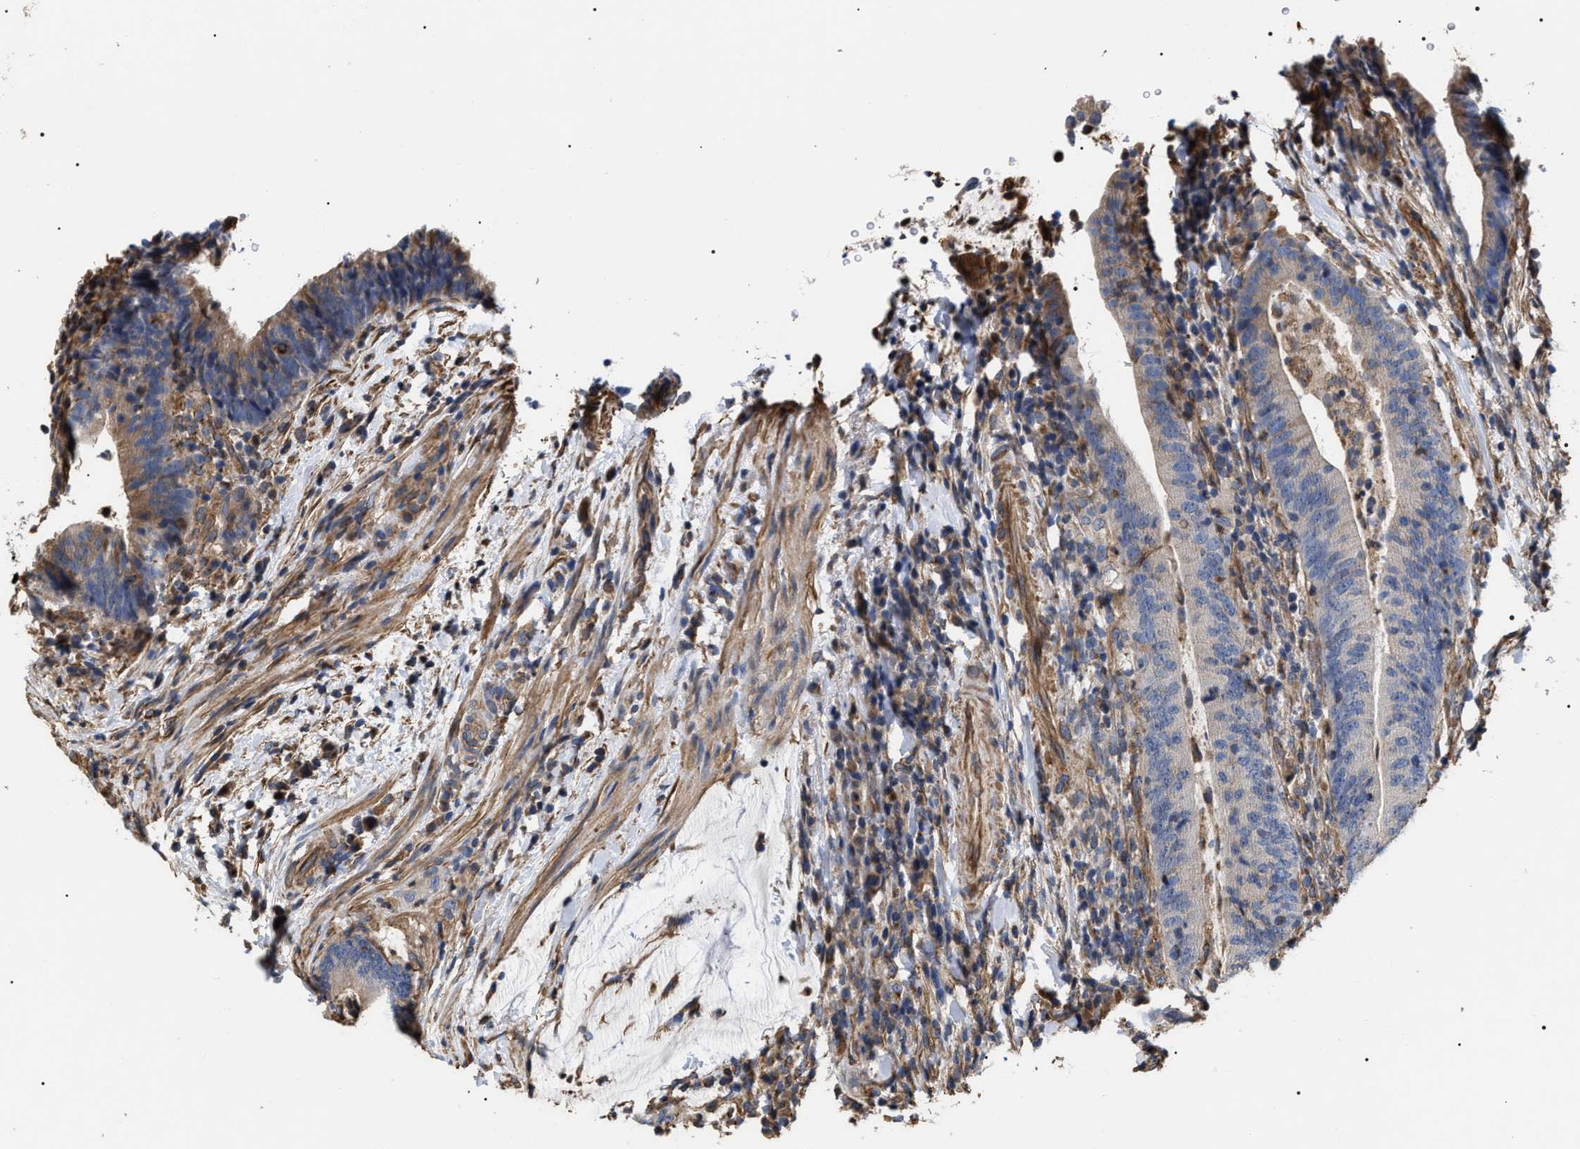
{"staining": {"intensity": "moderate", "quantity": "<25%", "location": "cytoplasmic/membranous"}, "tissue": "colorectal cancer", "cell_type": "Tumor cells", "image_type": "cancer", "snomed": [{"axis": "morphology", "description": "Adenocarcinoma, NOS"}, {"axis": "topography", "description": "Colon"}], "caption": "Colorectal adenocarcinoma tissue exhibits moderate cytoplasmic/membranous positivity in approximately <25% of tumor cells, visualized by immunohistochemistry. The staining is performed using DAB (3,3'-diaminobenzidine) brown chromogen to label protein expression. The nuclei are counter-stained blue using hematoxylin.", "gene": "TSPAN33", "patient": {"sex": "female", "age": 66}}